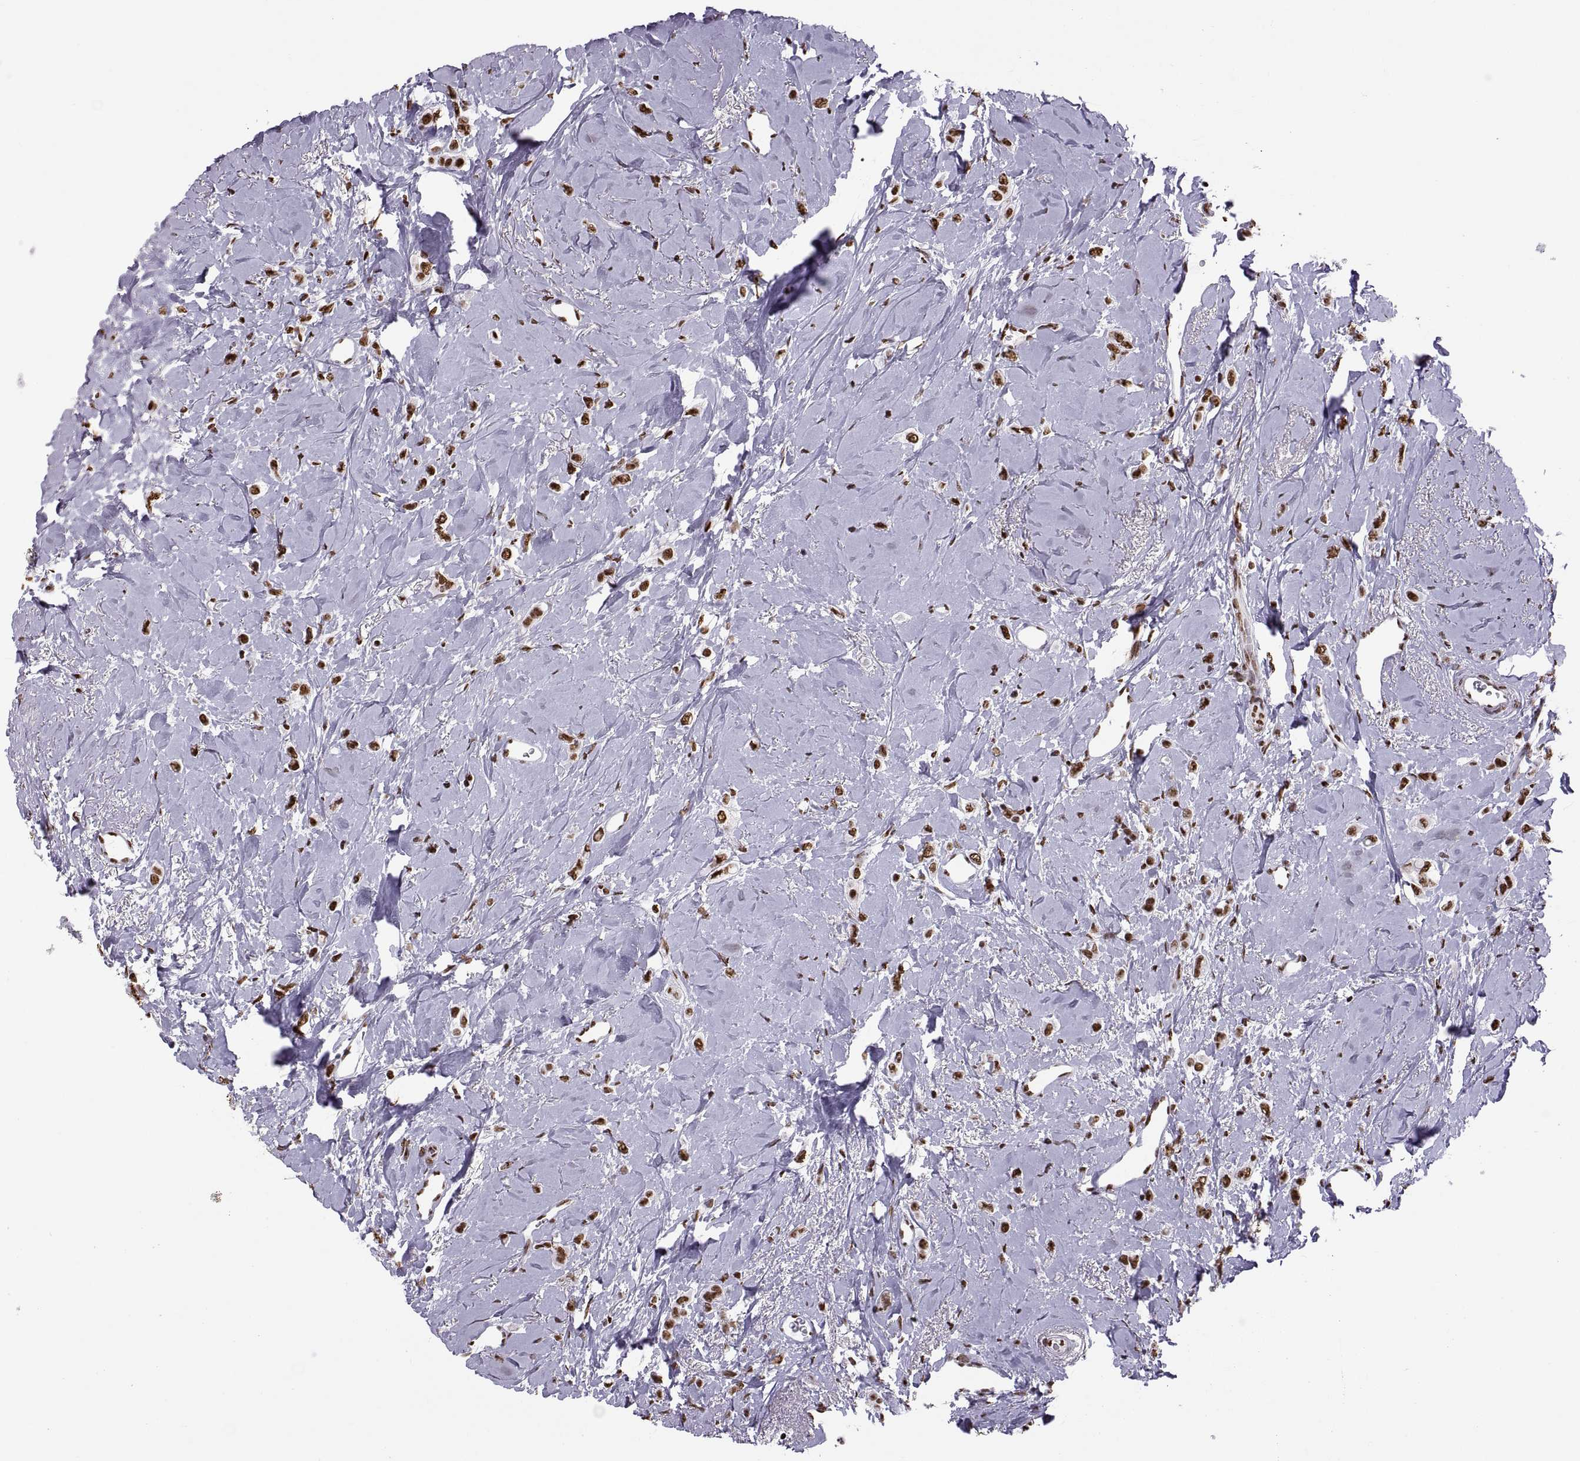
{"staining": {"intensity": "strong", "quantity": "25%-75%", "location": "nuclear"}, "tissue": "breast cancer", "cell_type": "Tumor cells", "image_type": "cancer", "snomed": [{"axis": "morphology", "description": "Lobular carcinoma"}, {"axis": "topography", "description": "Breast"}], "caption": "A brown stain shows strong nuclear staining of a protein in human breast cancer tumor cells.", "gene": "SNAI1", "patient": {"sex": "female", "age": 66}}